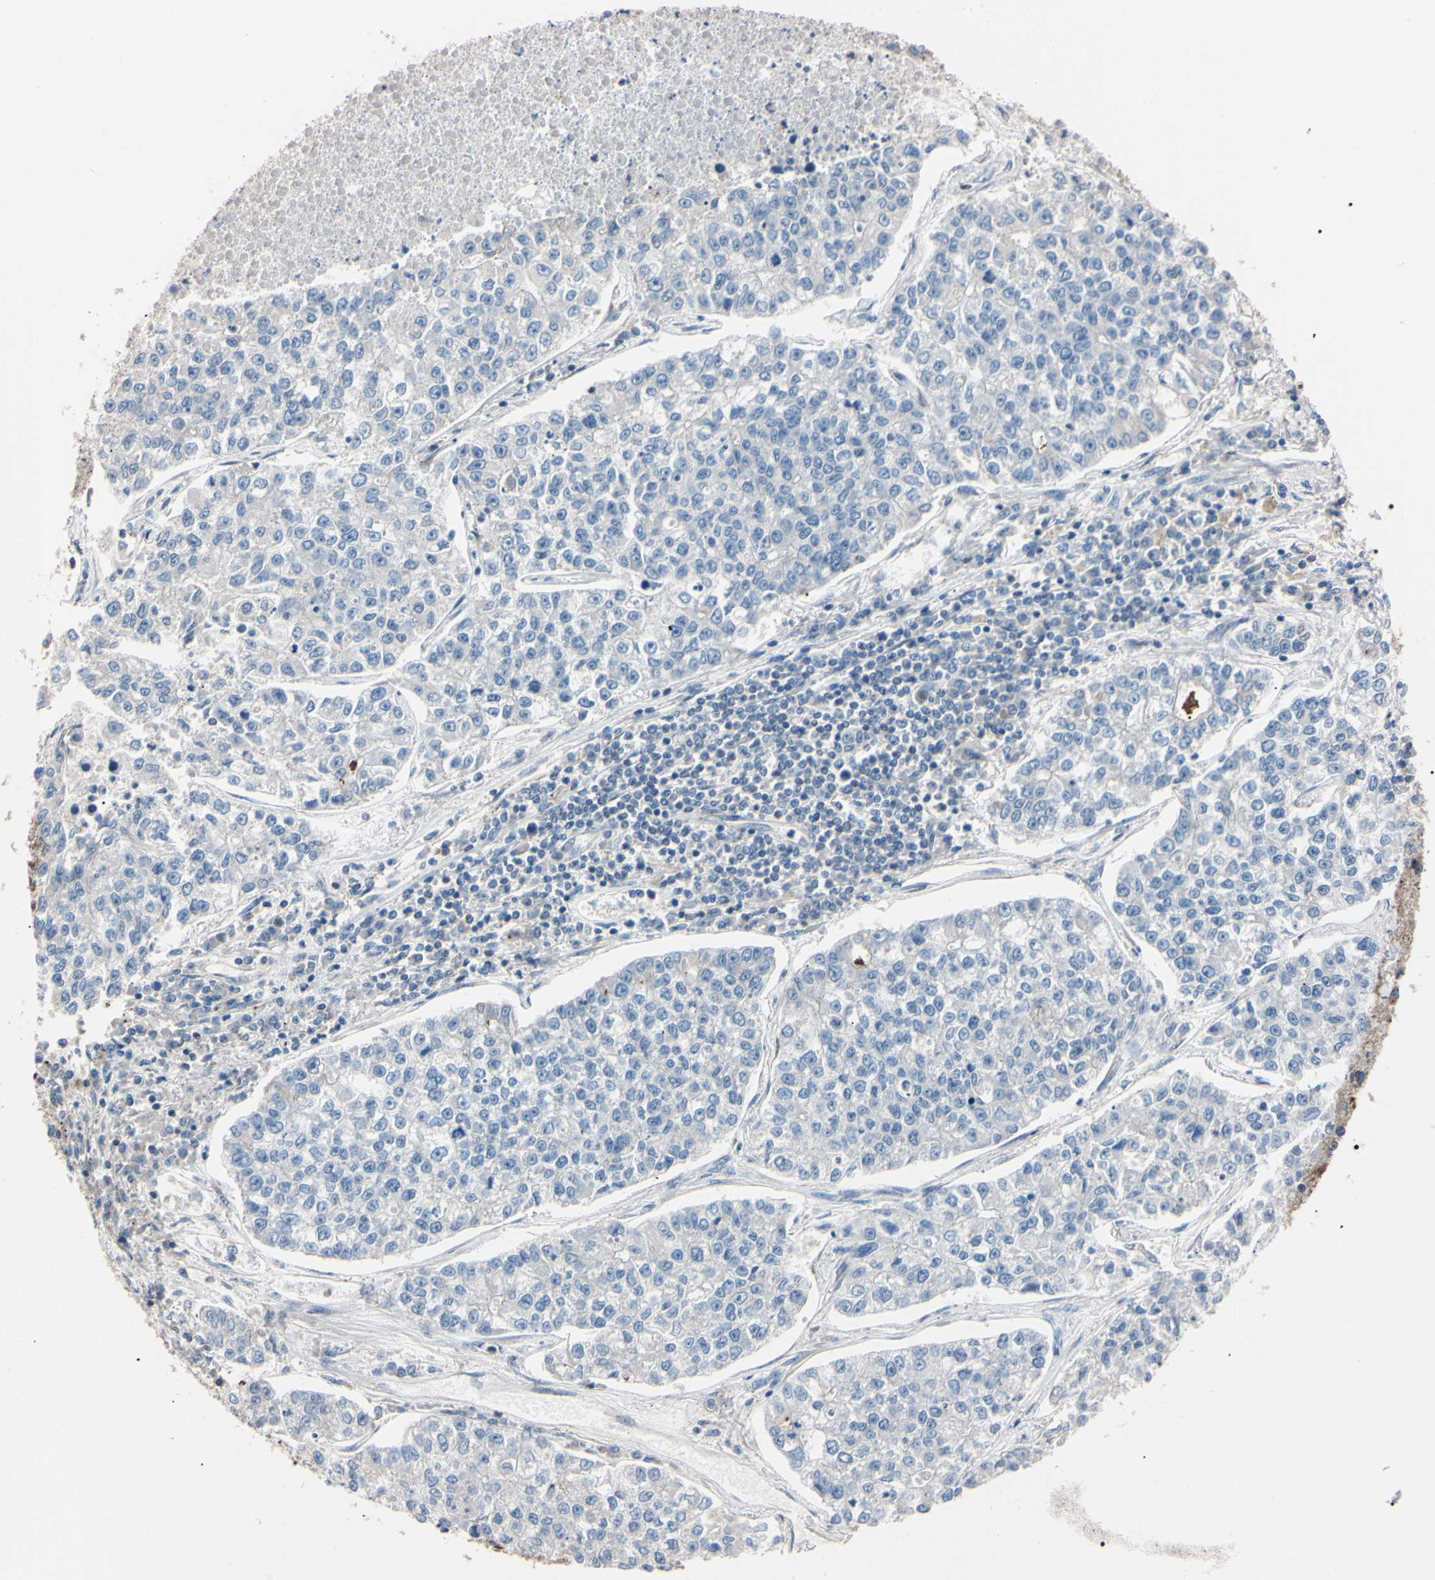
{"staining": {"intensity": "negative", "quantity": "none", "location": "none"}, "tissue": "lung cancer", "cell_type": "Tumor cells", "image_type": "cancer", "snomed": [{"axis": "morphology", "description": "Adenocarcinoma, NOS"}, {"axis": "topography", "description": "Lung"}], "caption": "Immunohistochemistry image of lung adenocarcinoma stained for a protein (brown), which displays no expression in tumor cells.", "gene": "PRKACA", "patient": {"sex": "male", "age": 49}}